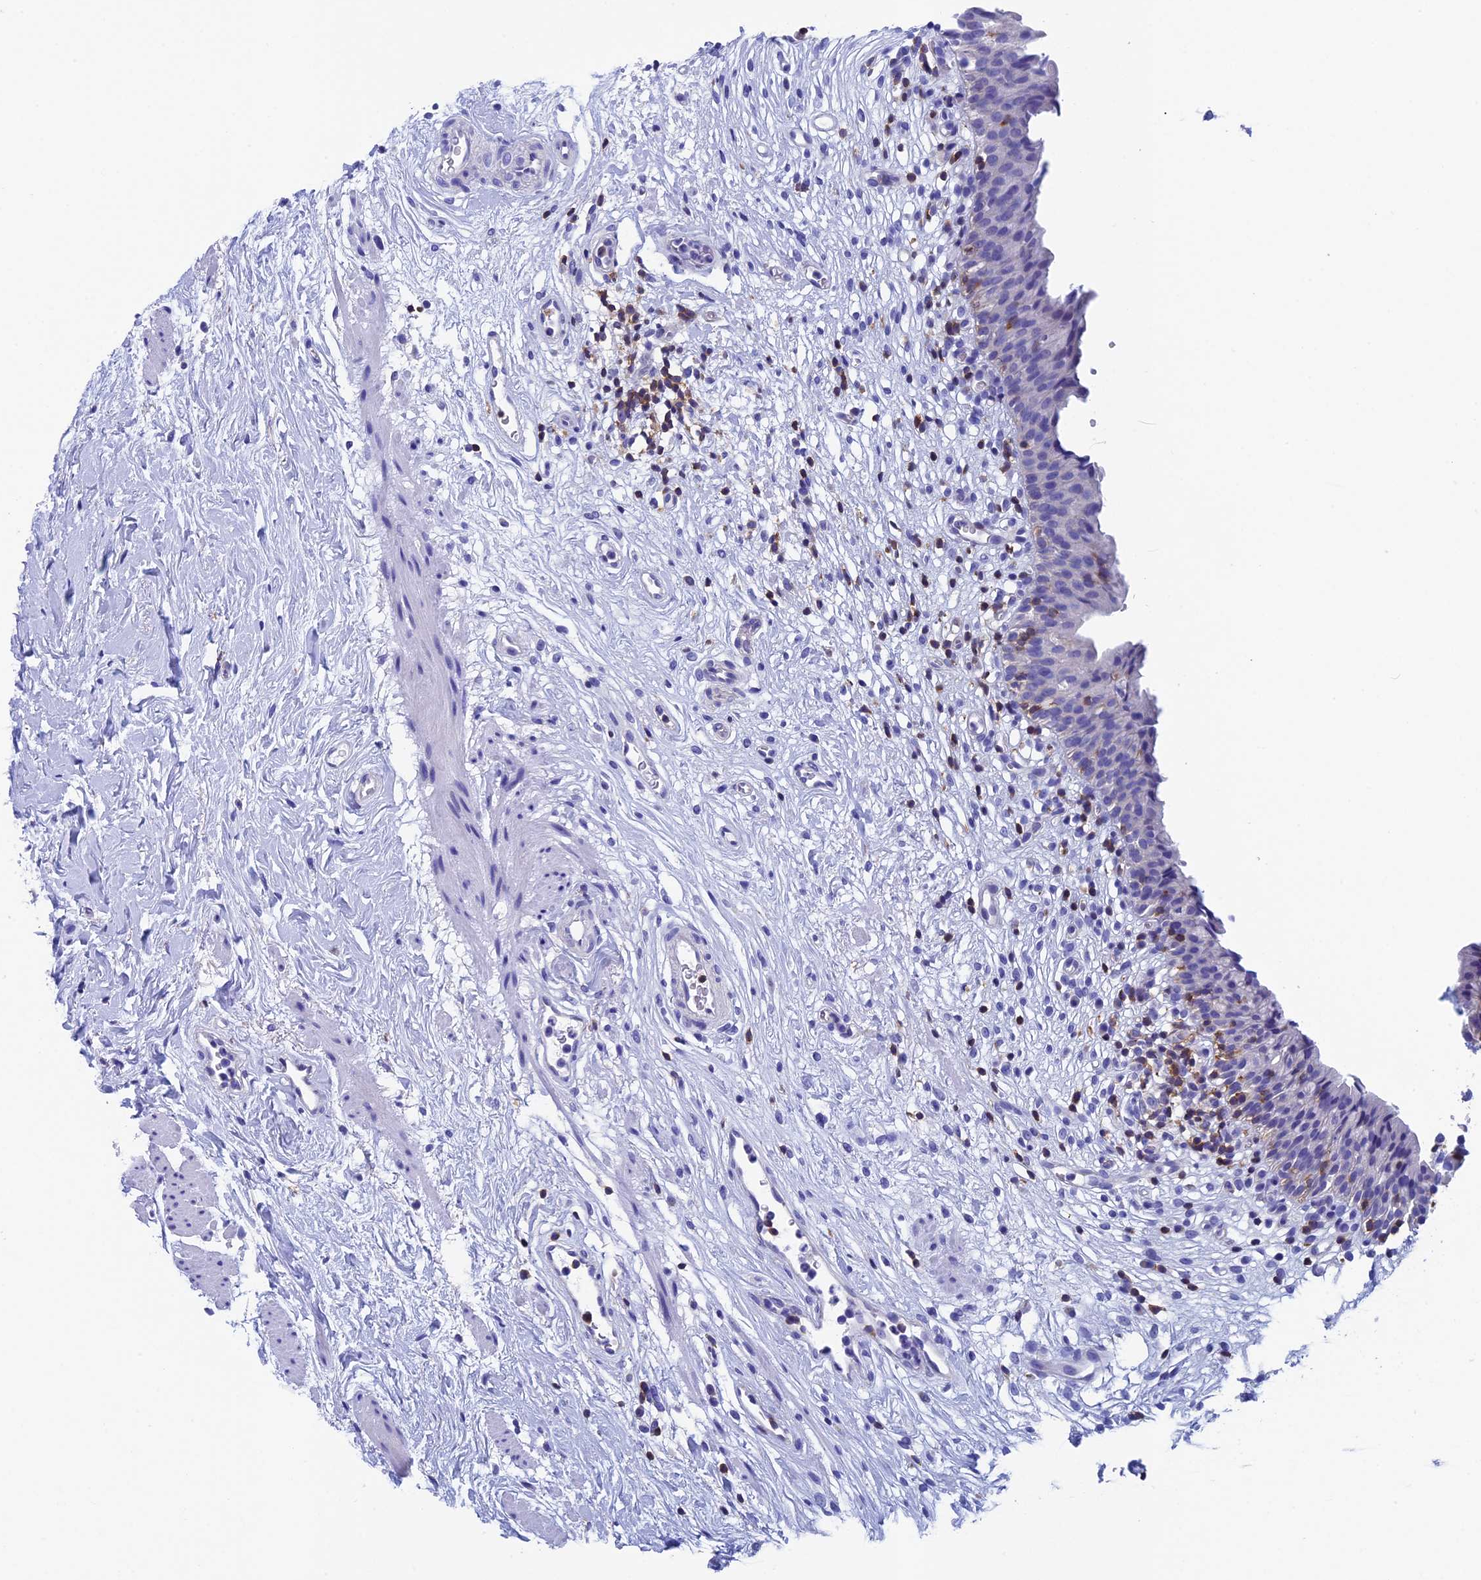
{"staining": {"intensity": "negative", "quantity": "none", "location": "none"}, "tissue": "urinary bladder", "cell_type": "Urothelial cells", "image_type": "normal", "snomed": [{"axis": "morphology", "description": "Normal tissue, NOS"}, {"axis": "morphology", "description": "Inflammation, NOS"}, {"axis": "topography", "description": "Urinary bladder"}], "caption": "Immunohistochemistry (IHC) of unremarkable urinary bladder exhibits no expression in urothelial cells.", "gene": "SEPTIN1", "patient": {"sex": "male", "age": 63}}